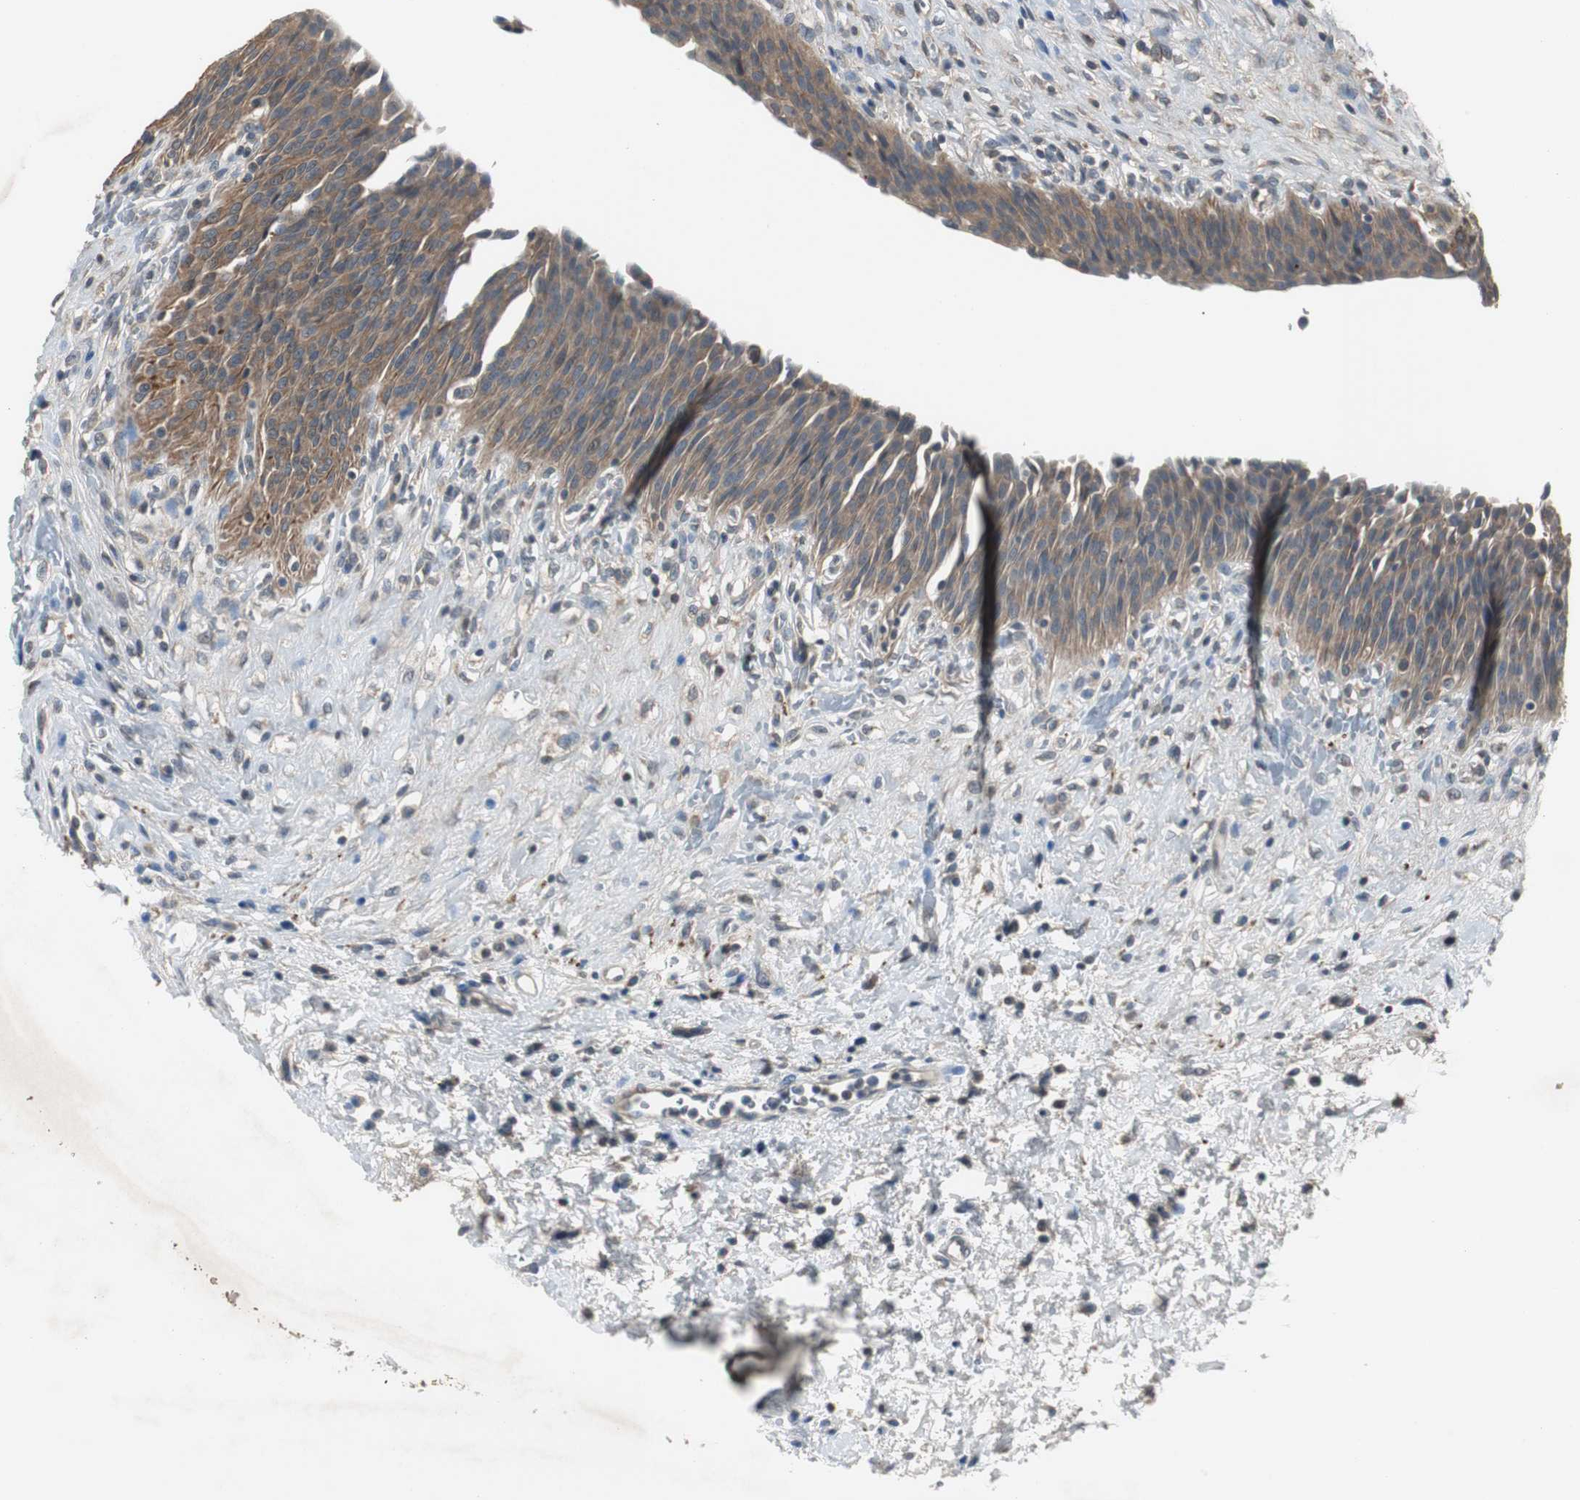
{"staining": {"intensity": "moderate", "quantity": ">75%", "location": "cytoplasmic/membranous"}, "tissue": "urinary bladder", "cell_type": "Urothelial cells", "image_type": "normal", "snomed": [{"axis": "morphology", "description": "Normal tissue, NOS"}, {"axis": "morphology", "description": "Dysplasia, NOS"}, {"axis": "topography", "description": "Urinary bladder"}], "caption": "This is an image of immunohistochemistry (IHC) staining of normal urinary bladder, which shows moderate positivity in the cytoplasmic/membranous of urothelial cells.", "gene": "PTPRN2", "patient": {"sex": "male", "age": 35}}